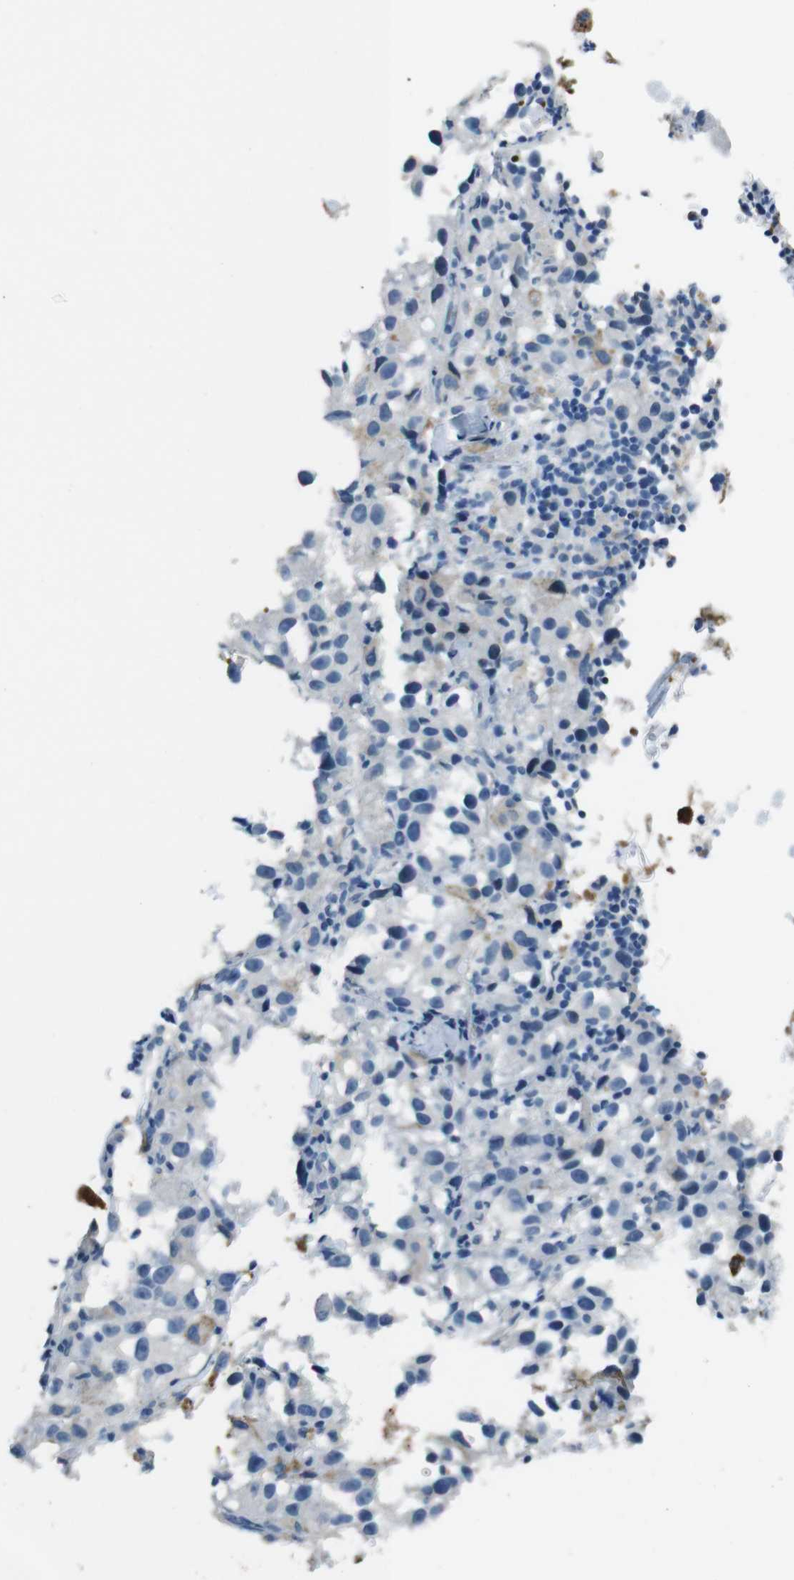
{"staining": {"intensity": "negative", "quantity": "none", "location": "none"}, "tissue": "melanoma", "cell_type": "Tumor cells", "image_type": "cancer", "snomed": [{"axis": "morphology", "description": "Malignant melanoma, NOS"}, {"axis": "topography", "description": "Skin"}], "caption": "A micrograph of melanoma stained for a protein reveals no brown staining in tumor cells.", "gene": "HRH2", "patient": {"sex": "female", "age": 104}}